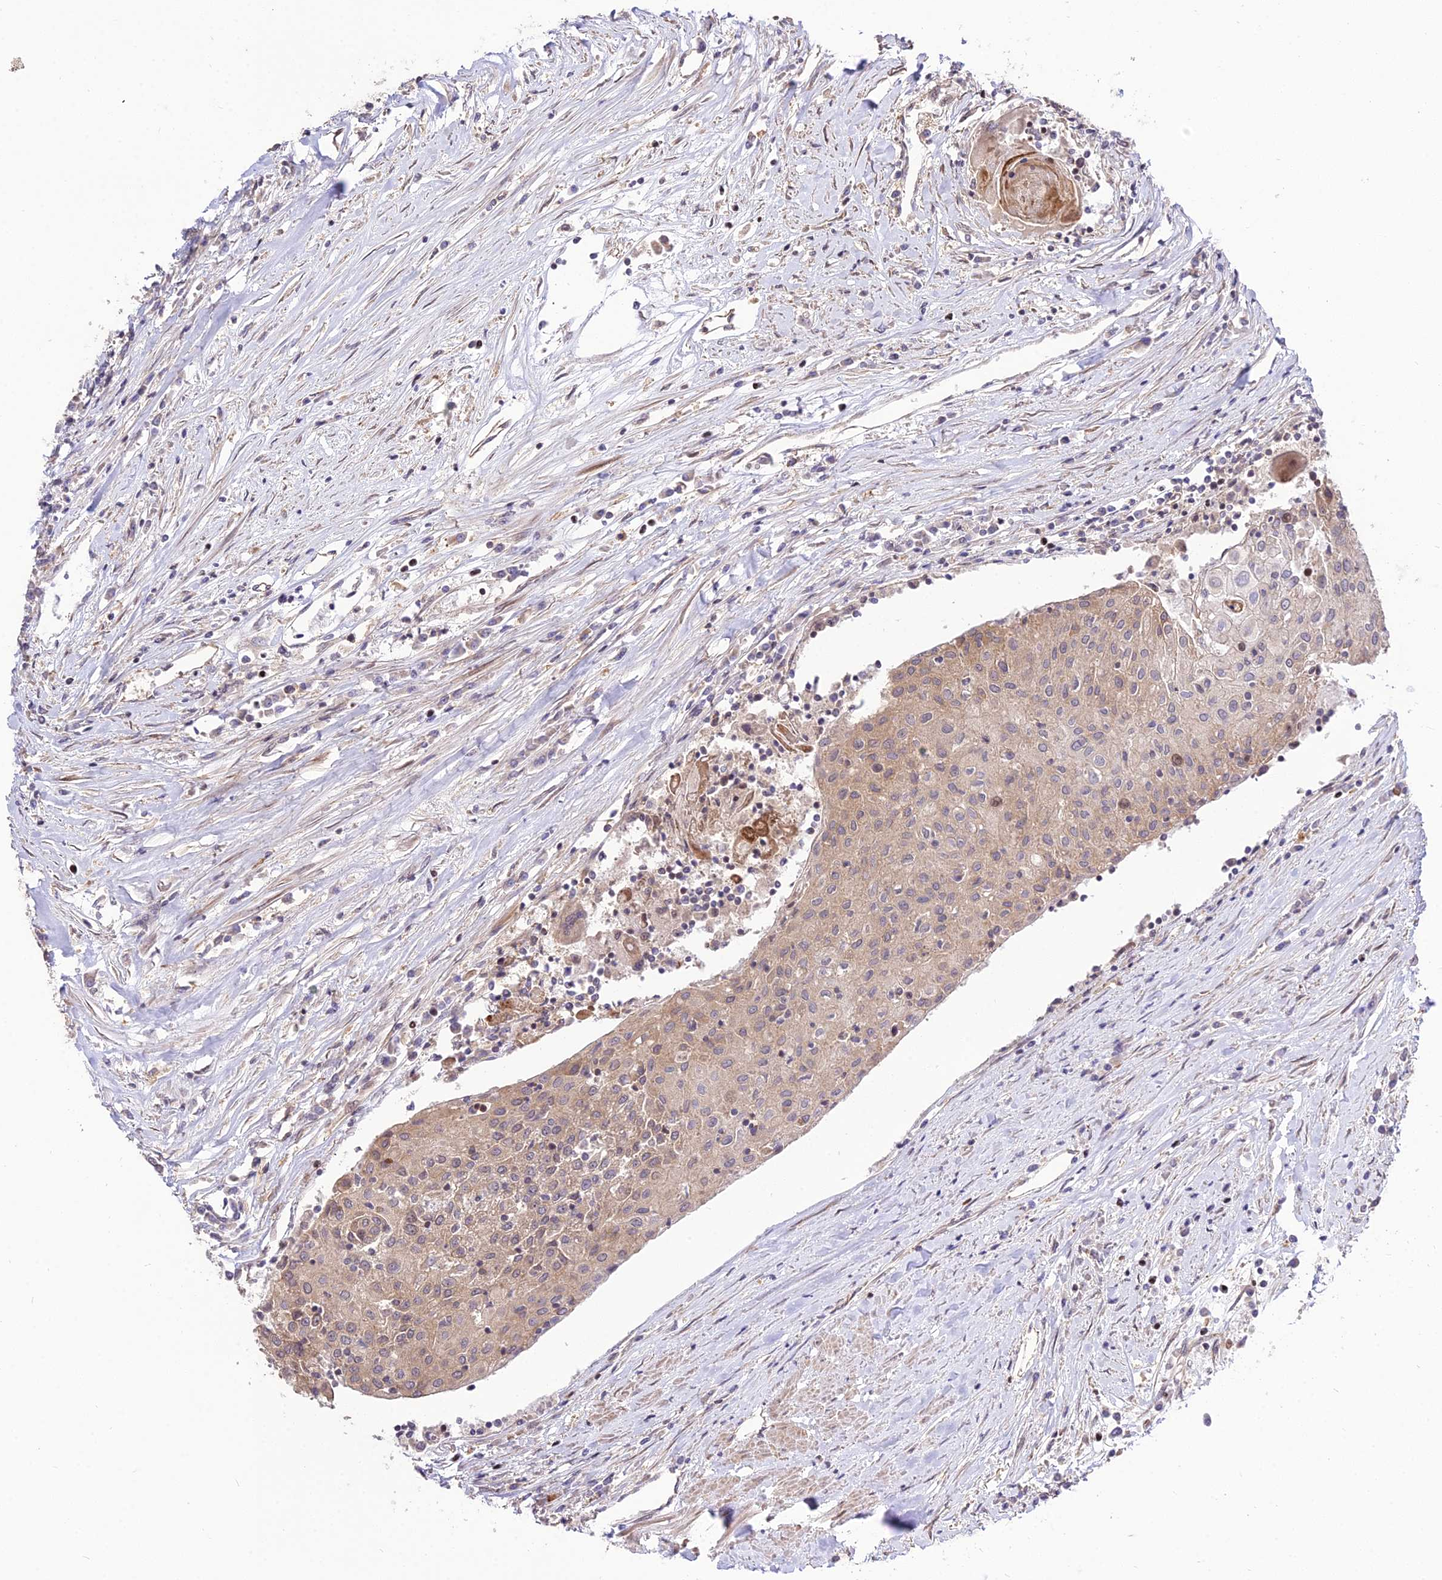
{"staining": {"intensity": "weak", "quantity": ">75%", "location": "cytoplasmic/membranous"}, "tissue": "urothelial cancer", "cell_type": "Tumor cells", "image_type": "cancer", "snomed": [{"axis": "morphology", "description": "Urothelial carcinoma, High grade"}, {"axis": "topography", "description": "Urinary bladder"}], "caption": "Protein staining demonstrates weak cytoplasmic/membranous staining in about >75% of tumor cells in urothelial carcinoma (high-grade).", "gene": "SMG6", "patient": {"sex": "female", "age": 85}}